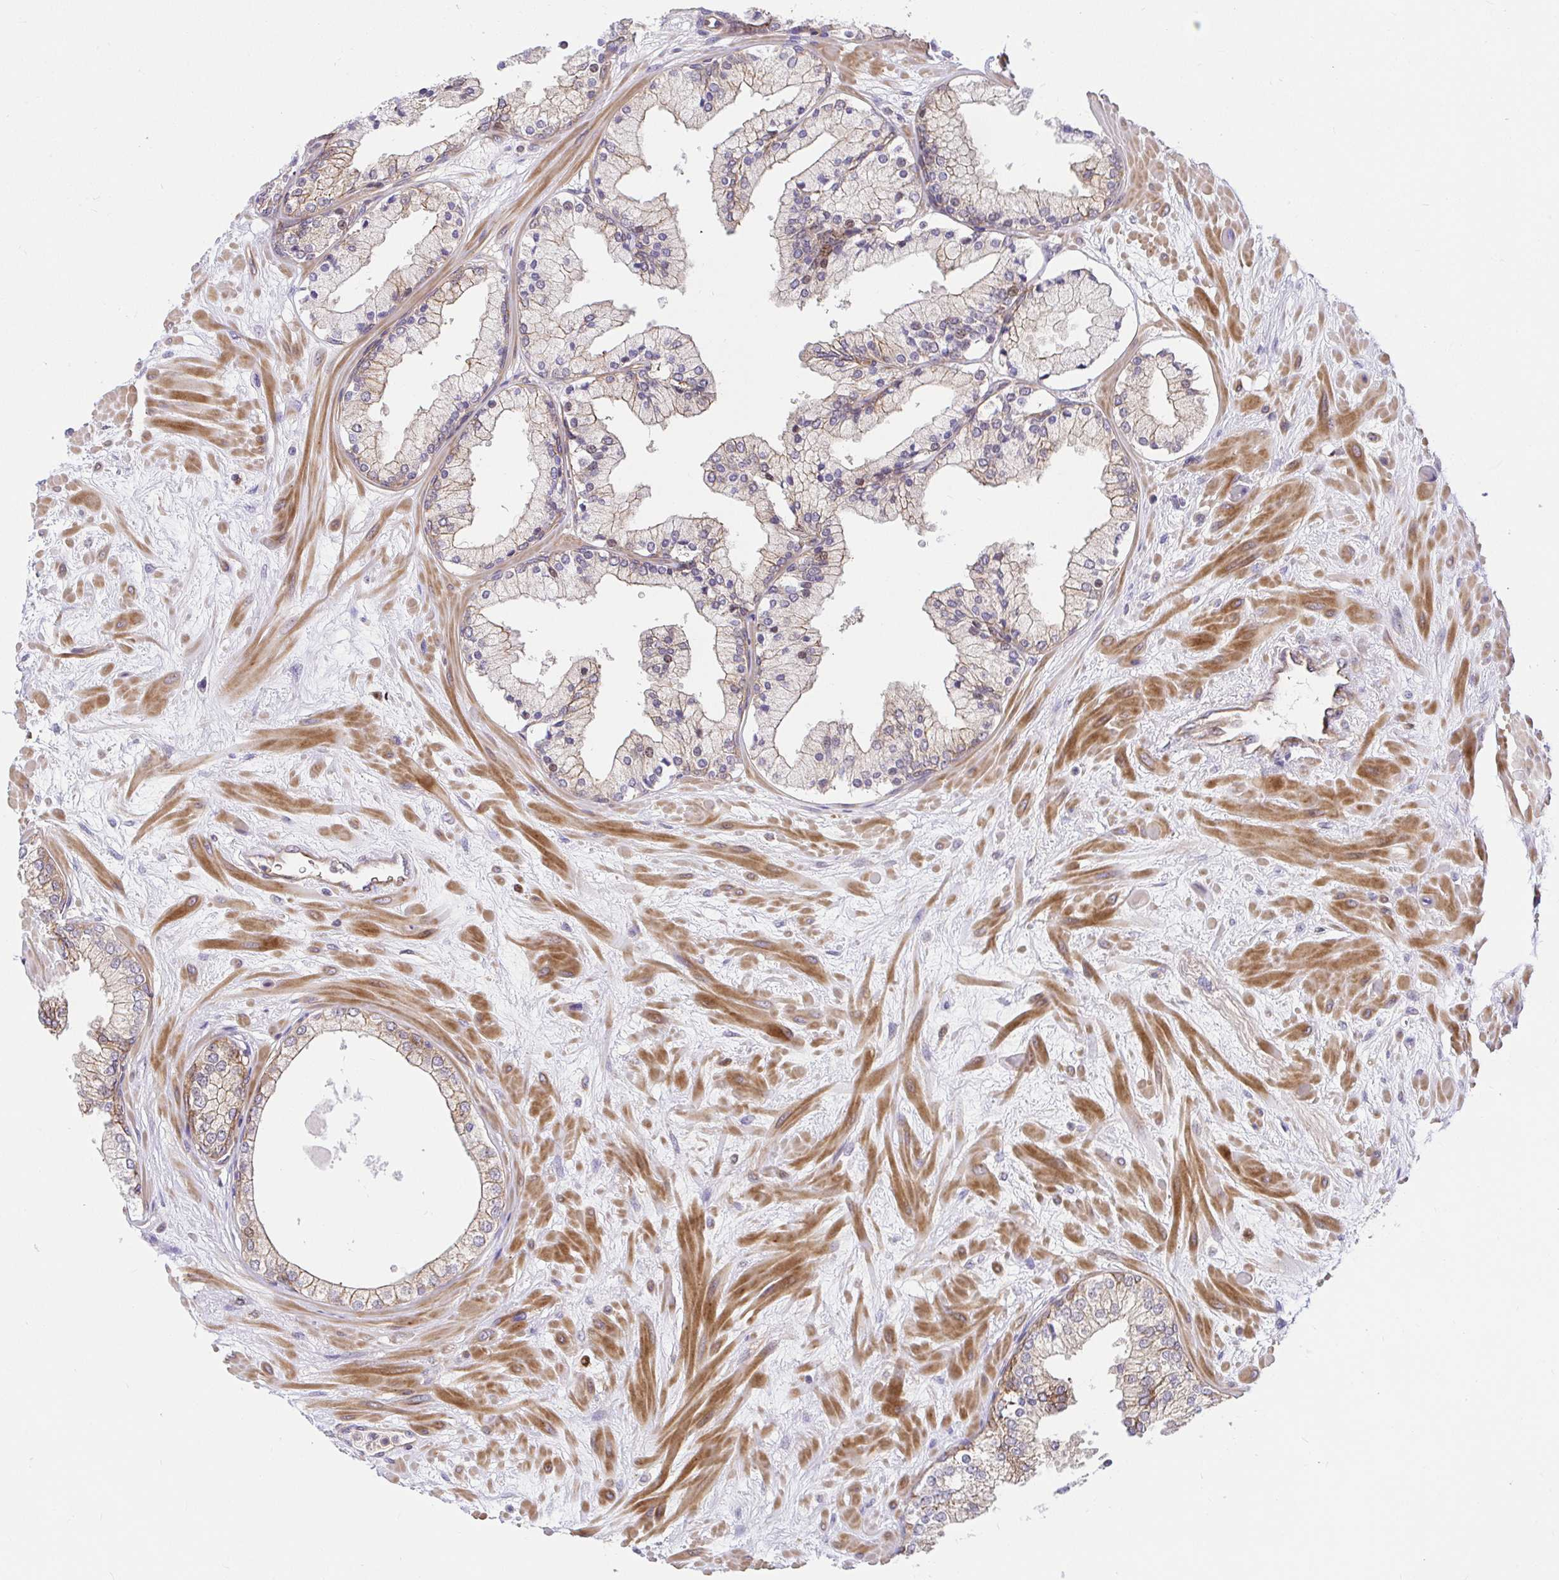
{"staining": {"intensity": "moderate", "quantity": "25%-75%", "location": "cytoplasmic/membranous"}, "tissue": "prostate", "cell_type": "Glandular cells", "image_type": "normal", "snomed": [{"axis": "morphology", "description": "Normal tissue, NOS"}, {"axis": "topography", "description": "Prostate"}, {"axis": "topography", "description": "Peripheral nerve tissue"}], "caption": "Brown immunohistochemical staining in benign human prostate demonstrates moderate cytoplasmic/membranous staining in about 25%-75% of glandular cells. (DAB IHC with brightfield microscopy, high magnification).", "gene": "TRIM55", "patient": {"sex": "male", "age": 61}}